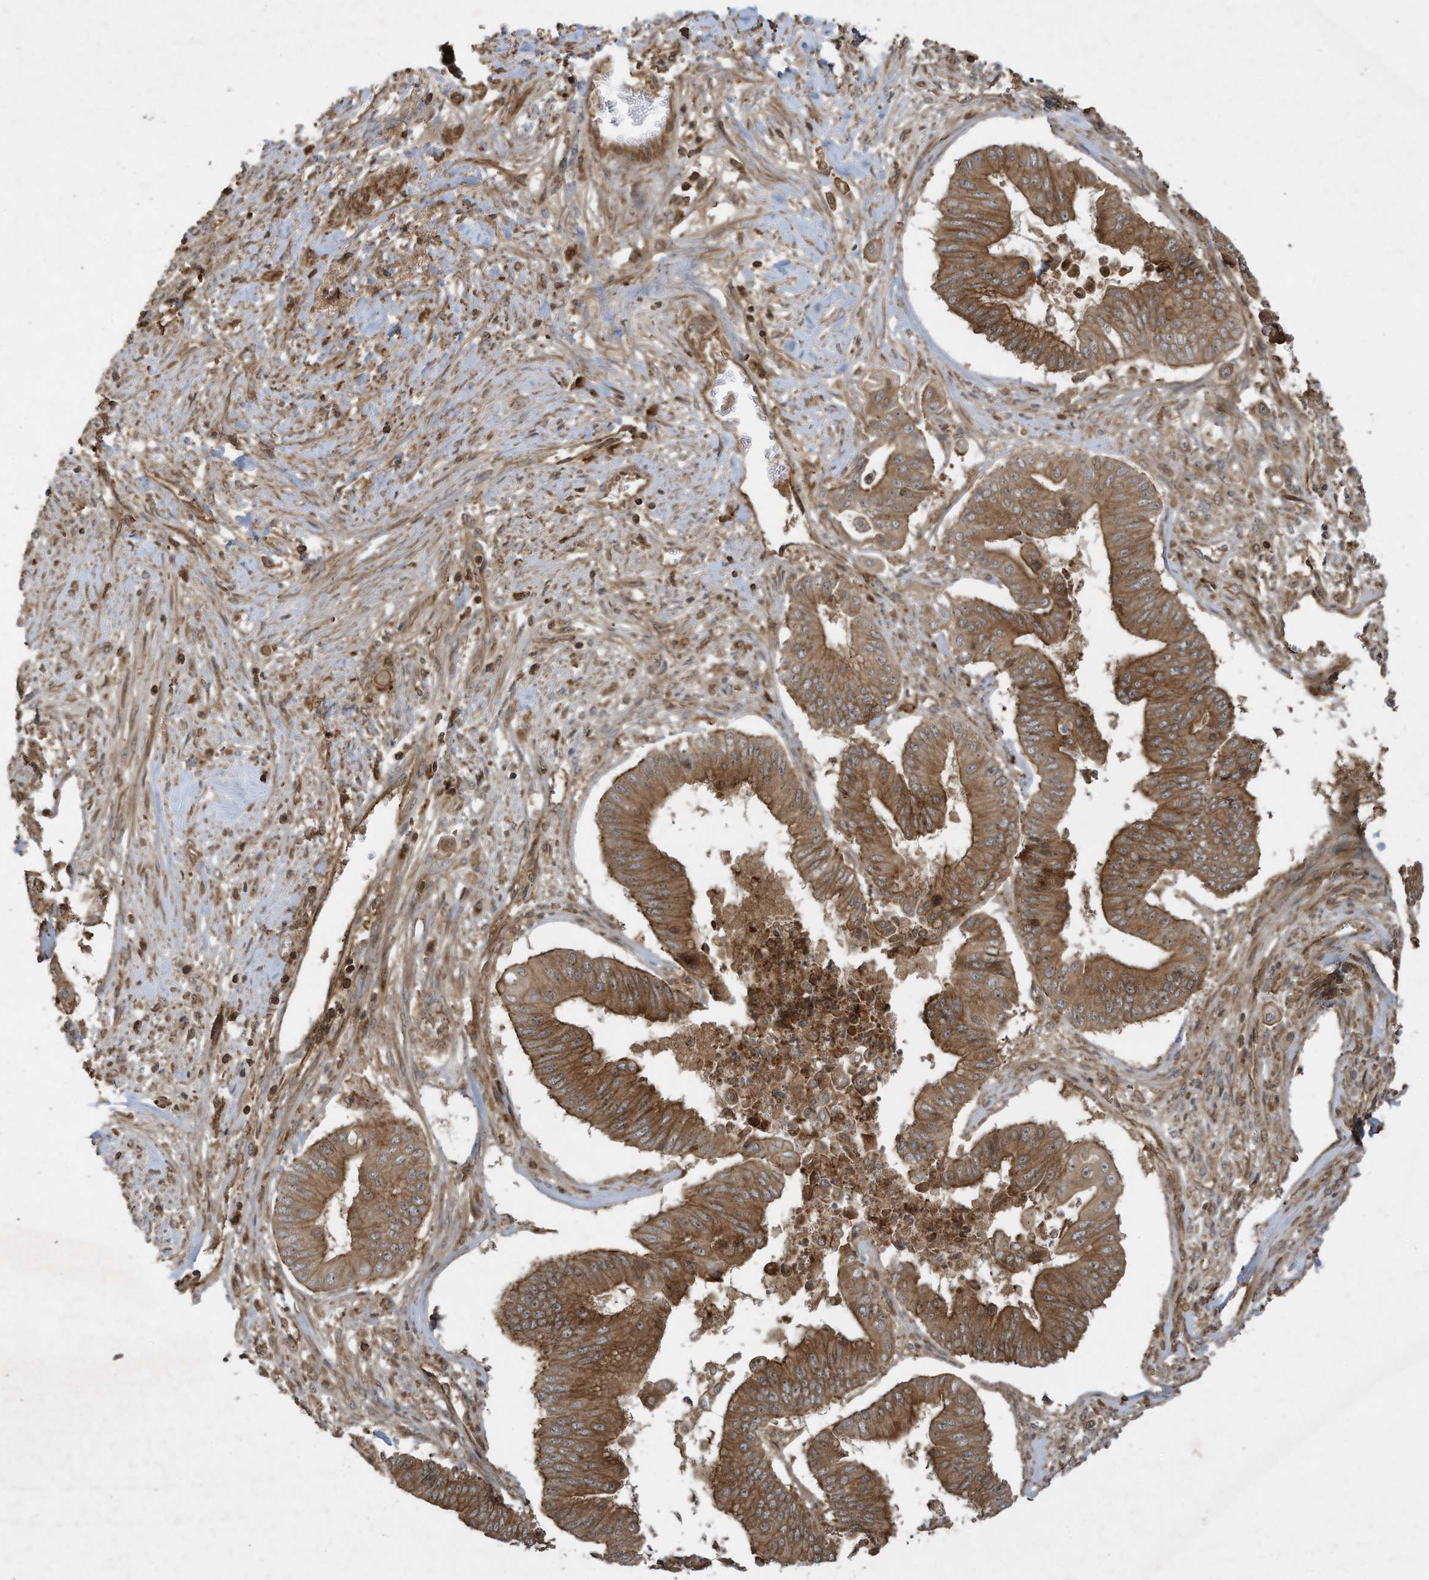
{"staining": {"intensity": "strong", "quantity": ">75%", "location": "cytoplasmic/membranous"}, "tissue": "pancreatic cancer", "cell_type": "Tumor cells", "image_type": "cancer", "snomed": [{"axis": "morphology", "description": "Adenocarcinoma, NOS"}, {"axis": "topography", "description": "Pancreas"}], "caption": "Pancreatic cancer (adenocarcinoma) stained for a protein (brown) exhibits strong cytoplasmic/membranous positive positivity in about >75% of tumor cells.", "gene": "DDIT4", "patient": {"sex": "female", "age": 77}}